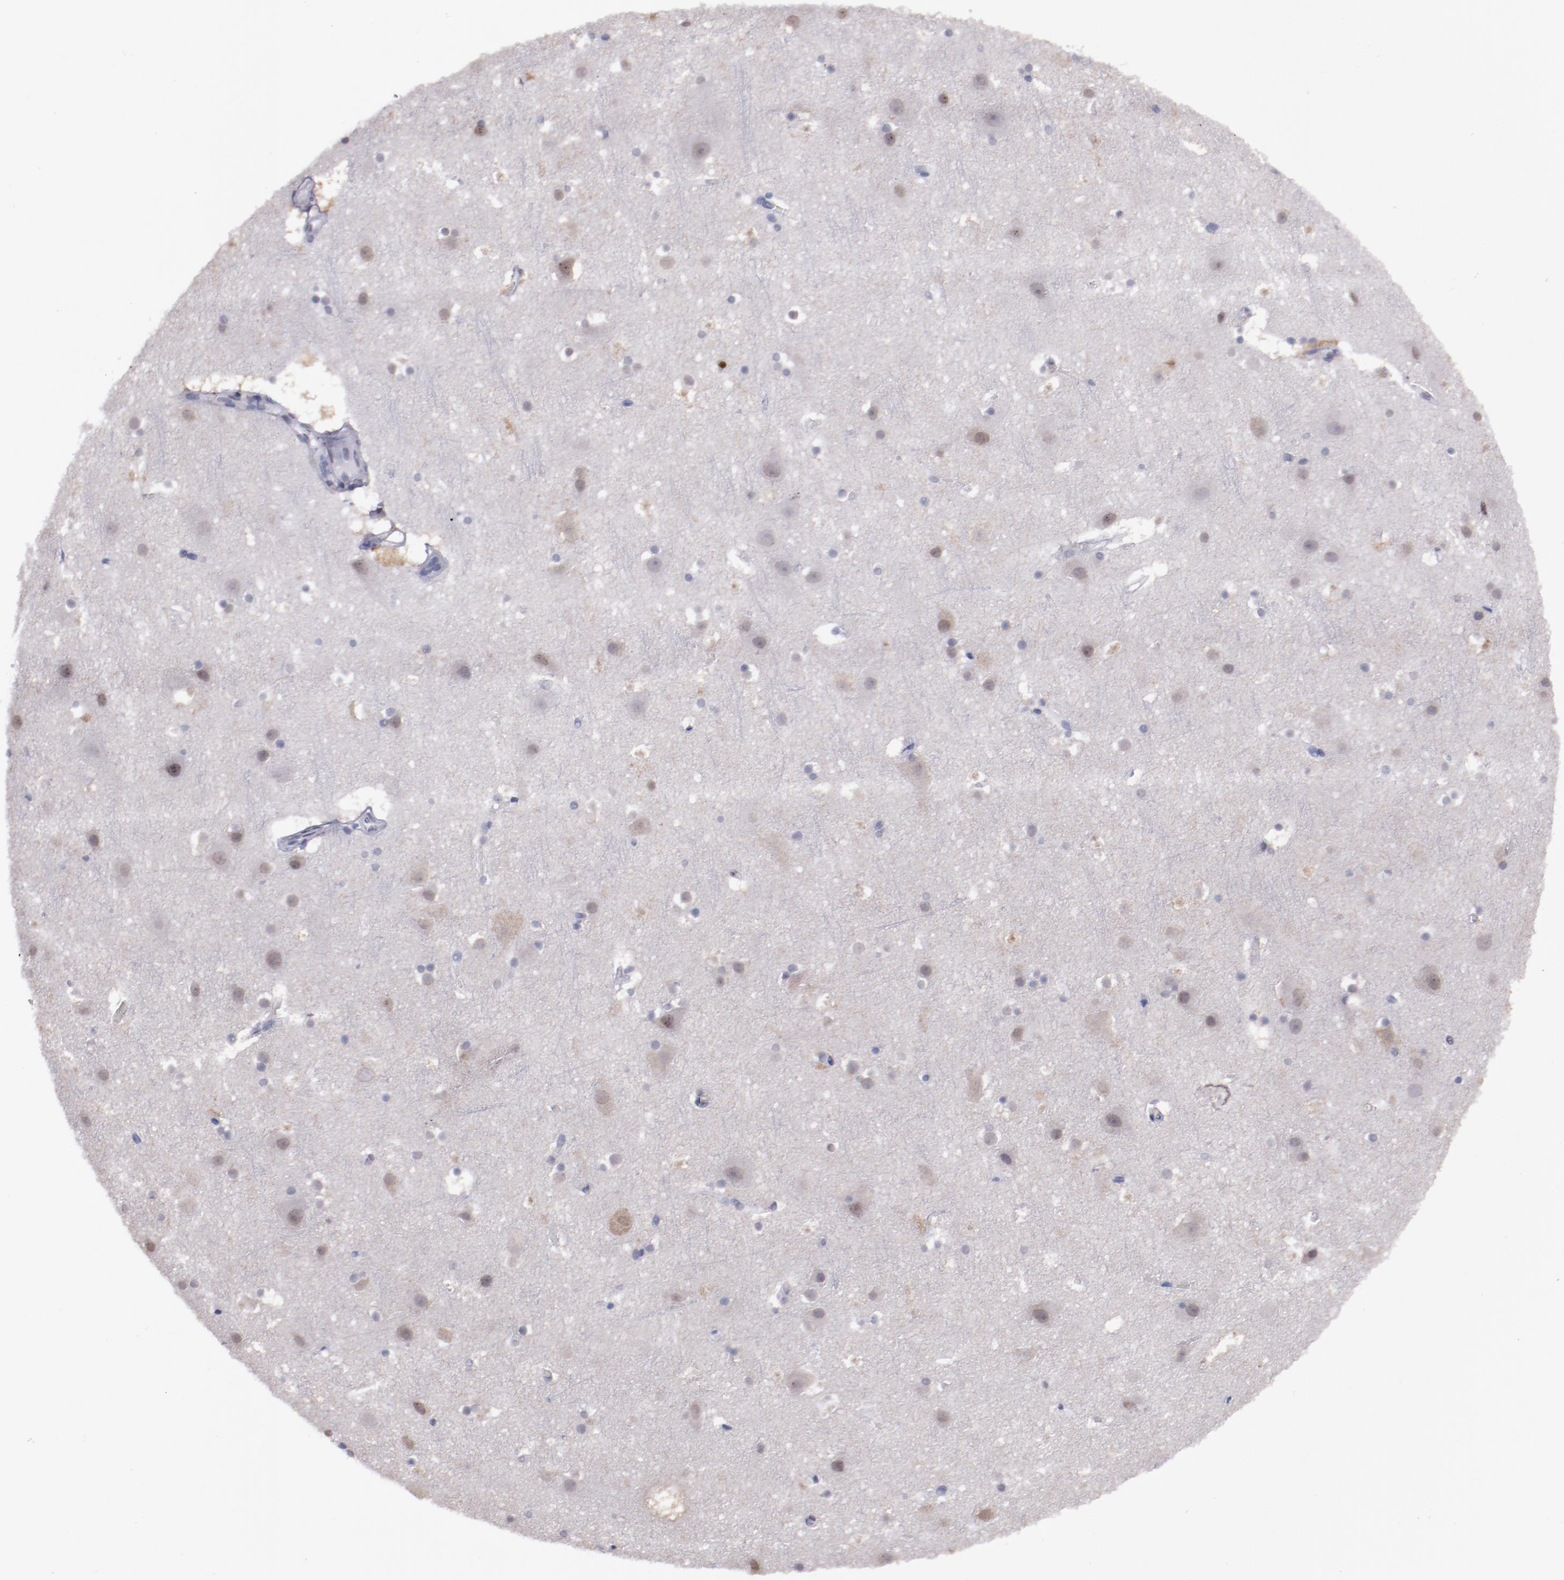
{"staining": {"intensity": "negative", "quantity": "none", "location": "none"}, "tissue": "cerebral cortex", "cell_type": "Endothelial cells", "image_type": "normal", "snomed": [{"axis": "morphology", "description": "Normal tissue, NOS"}, {"axis": "topography", "description": "Cerebral cortex"}], "caption": "This is an immunohistochemistry (IHC) image of normal human cerebral cortex. There is no staining in endothelial cells.", "gene": "IRF4", "patient": {"sex": "male", "age": 45}}